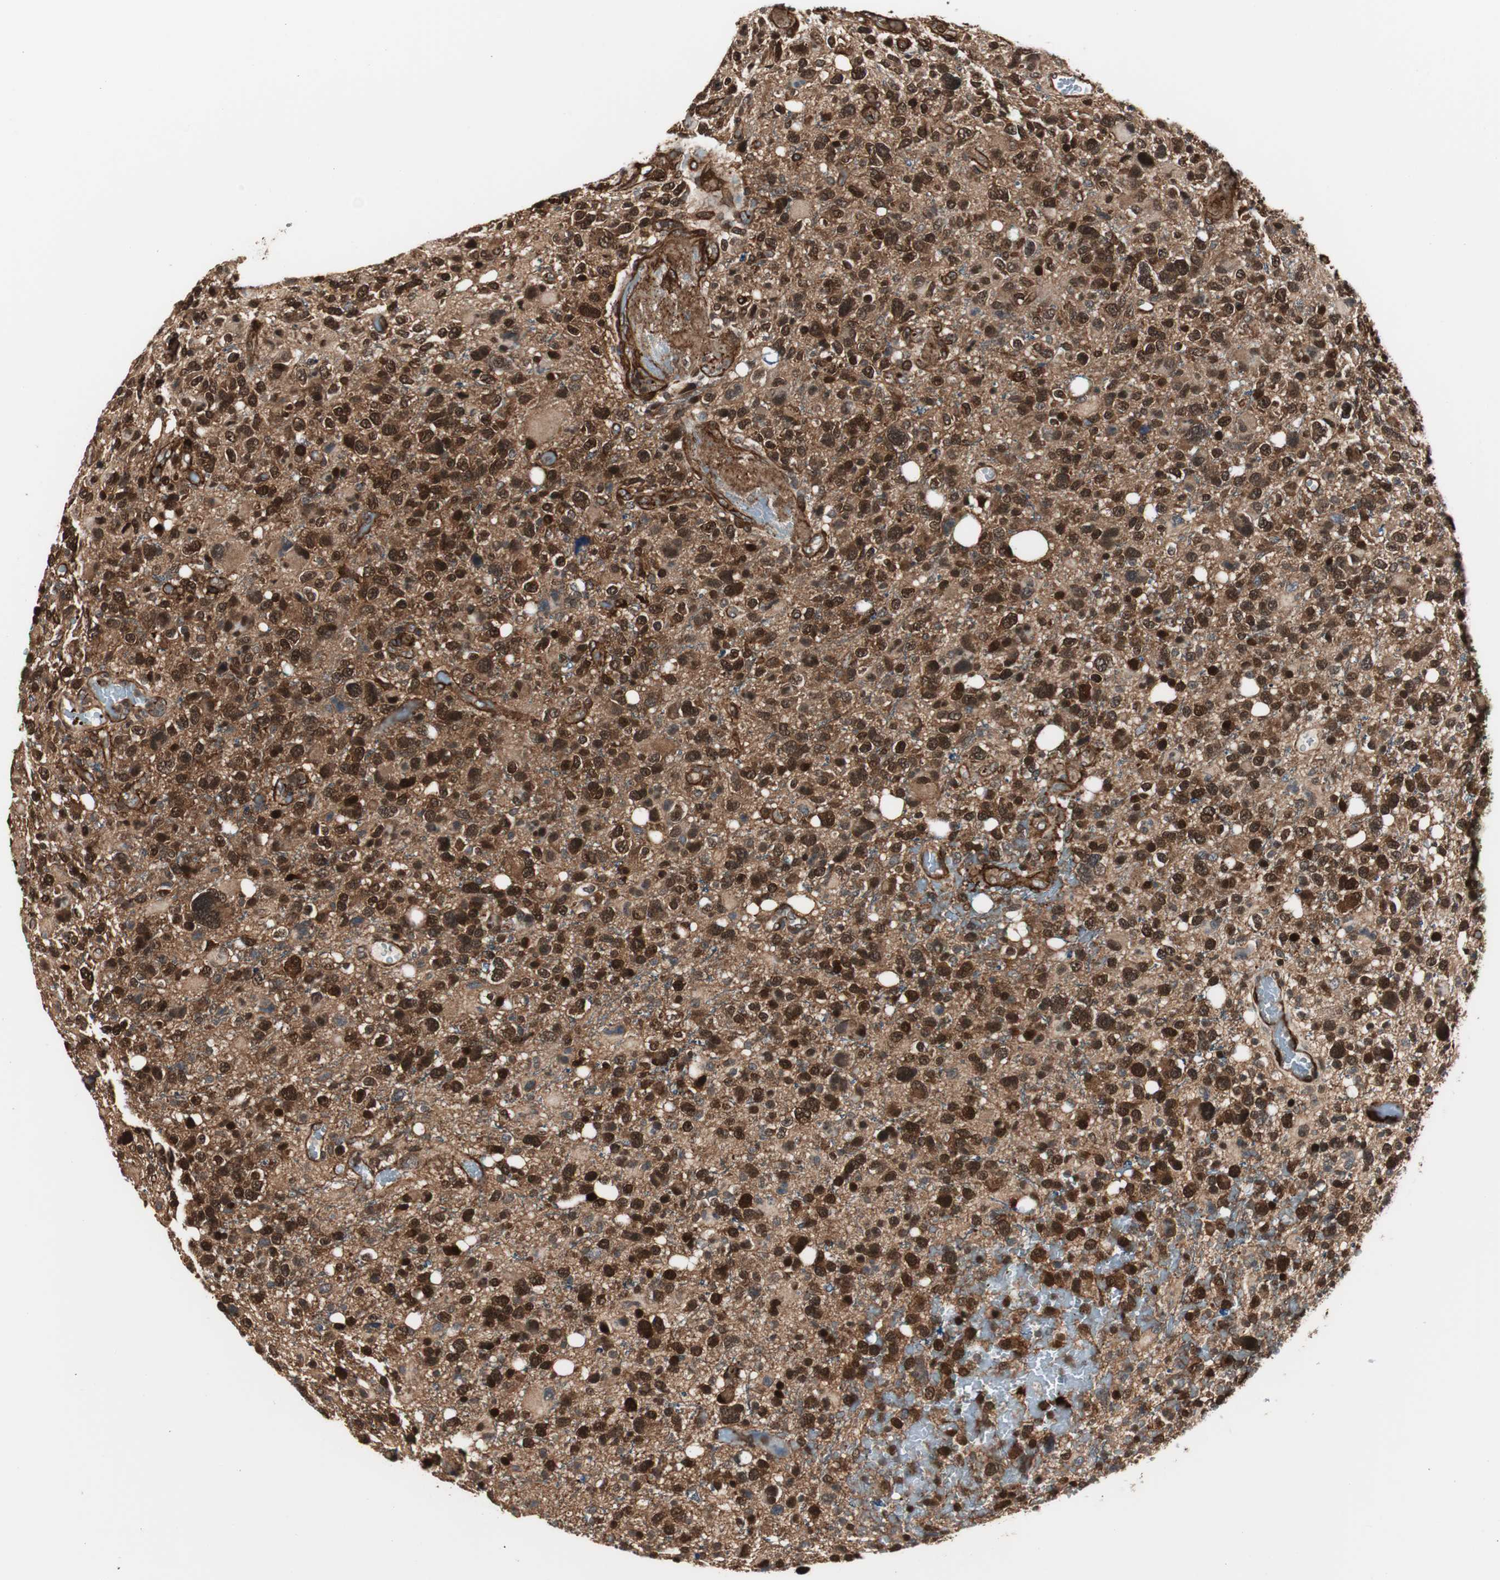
{"staining": {"intensity": "strong", "quantity": ">75%", "location": "cytoplasmic/membranous,nuclear"}, "tissue": "glioma", "cell_type": "Tumor cells", "image_type": "cancer", "snomed": [{"axis": "morphology", "description": "Glioma, malignant, High grade"}, {"axis": "topography", "description": "Brain"}], "caption": "A brown stain highlights strong cytoplasmic/membranous and nuclear positivity of a protein in human glioma tumor cells.", "gene": "PTPN11", "patient": {"sex": "male", "age": 48}}